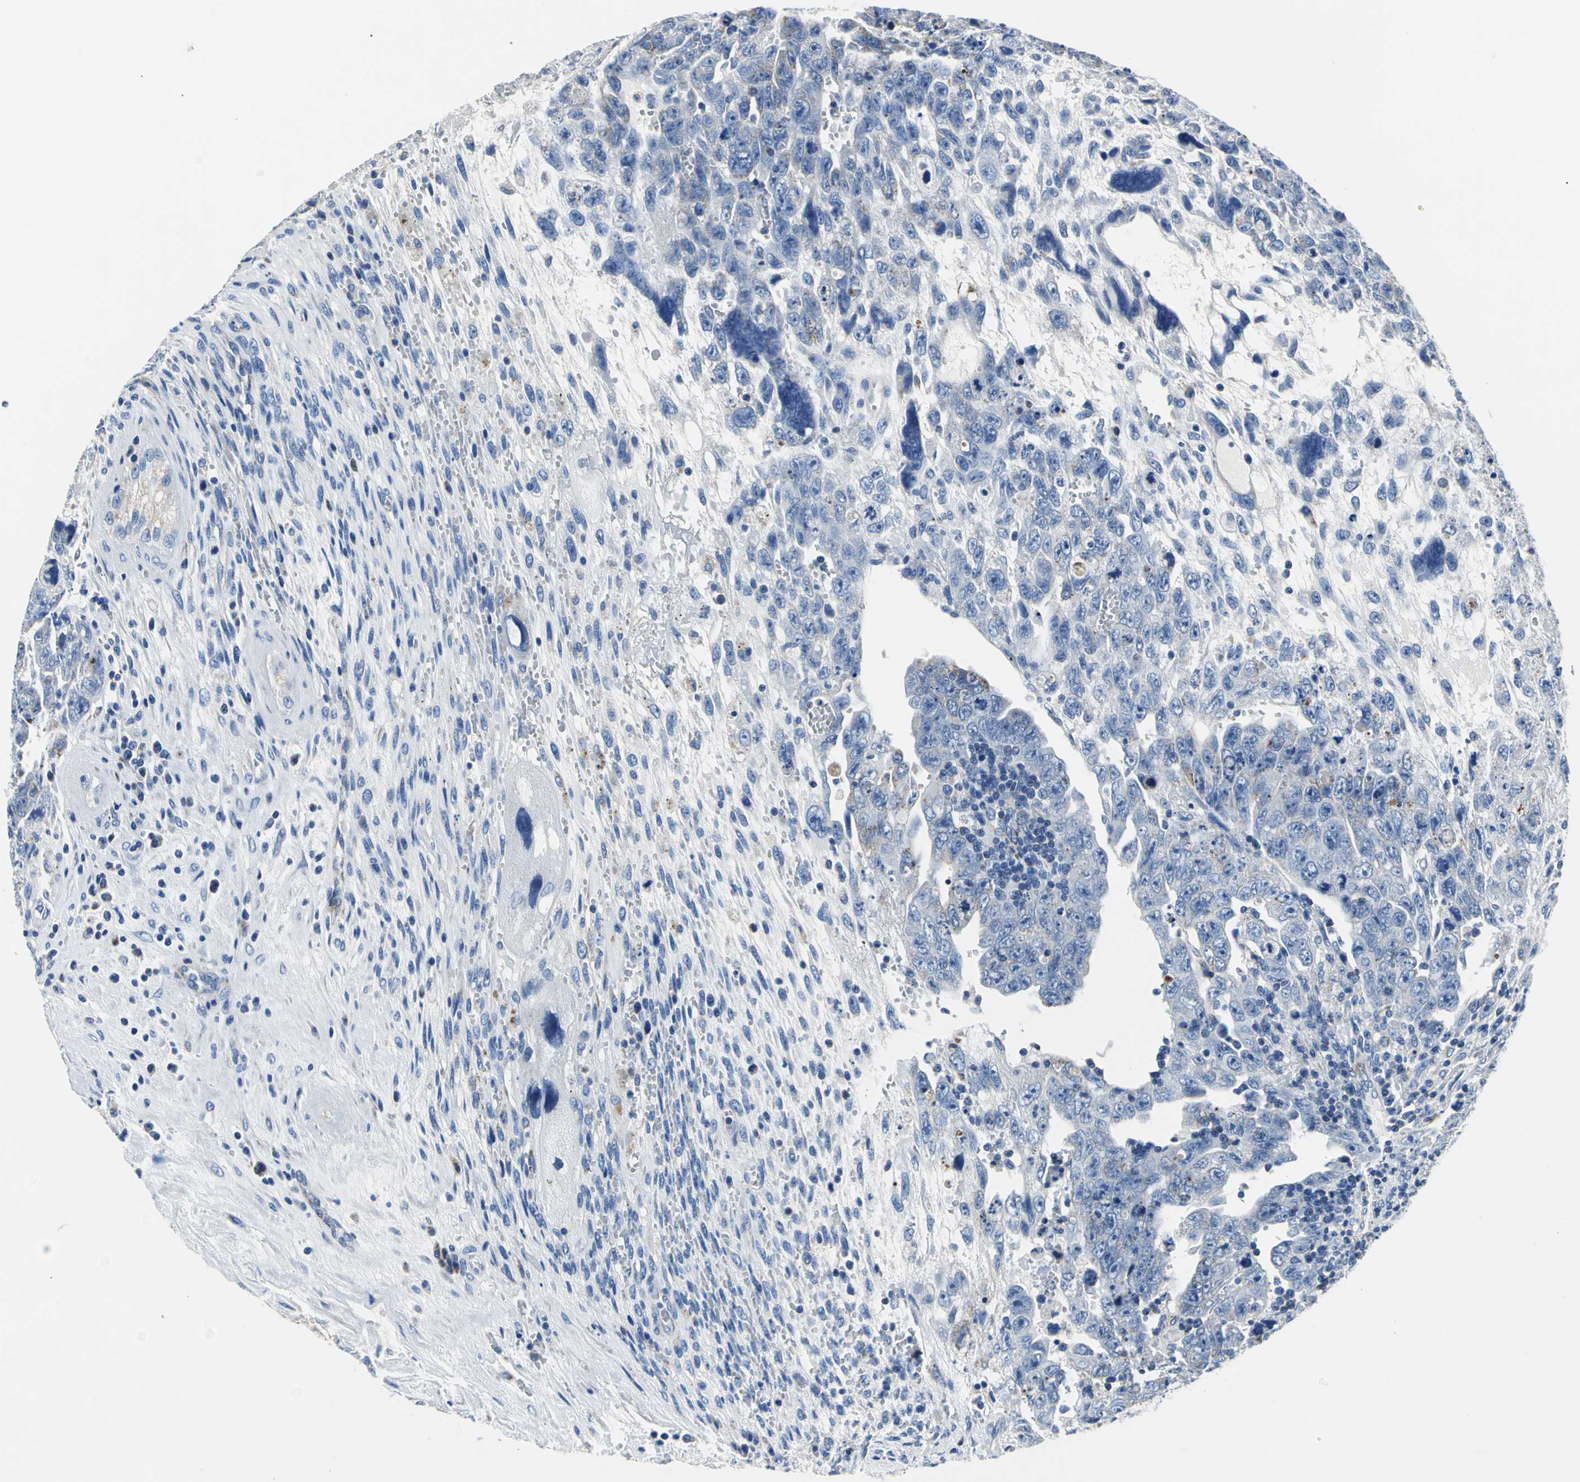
{"staining": {"intensity": "weak", "quantity": "<25%", "location": "cytoplasmic/membranous"}, "tissue": "testis cancer", "cell_type": "Tumor cells", "image_type": "cancer", "snomed": [{"axis": "morphology", "description": "Carcinoma, Embryonal, NOS"}, {"axis": "topography", "description": "Testis"}], "caption": "Protein analysis of testis embryonal carcinoma demonstrates no significant expression in tumor cells.", "gene": "IFI6", "patient": {"sex": "male", "age": 28}}